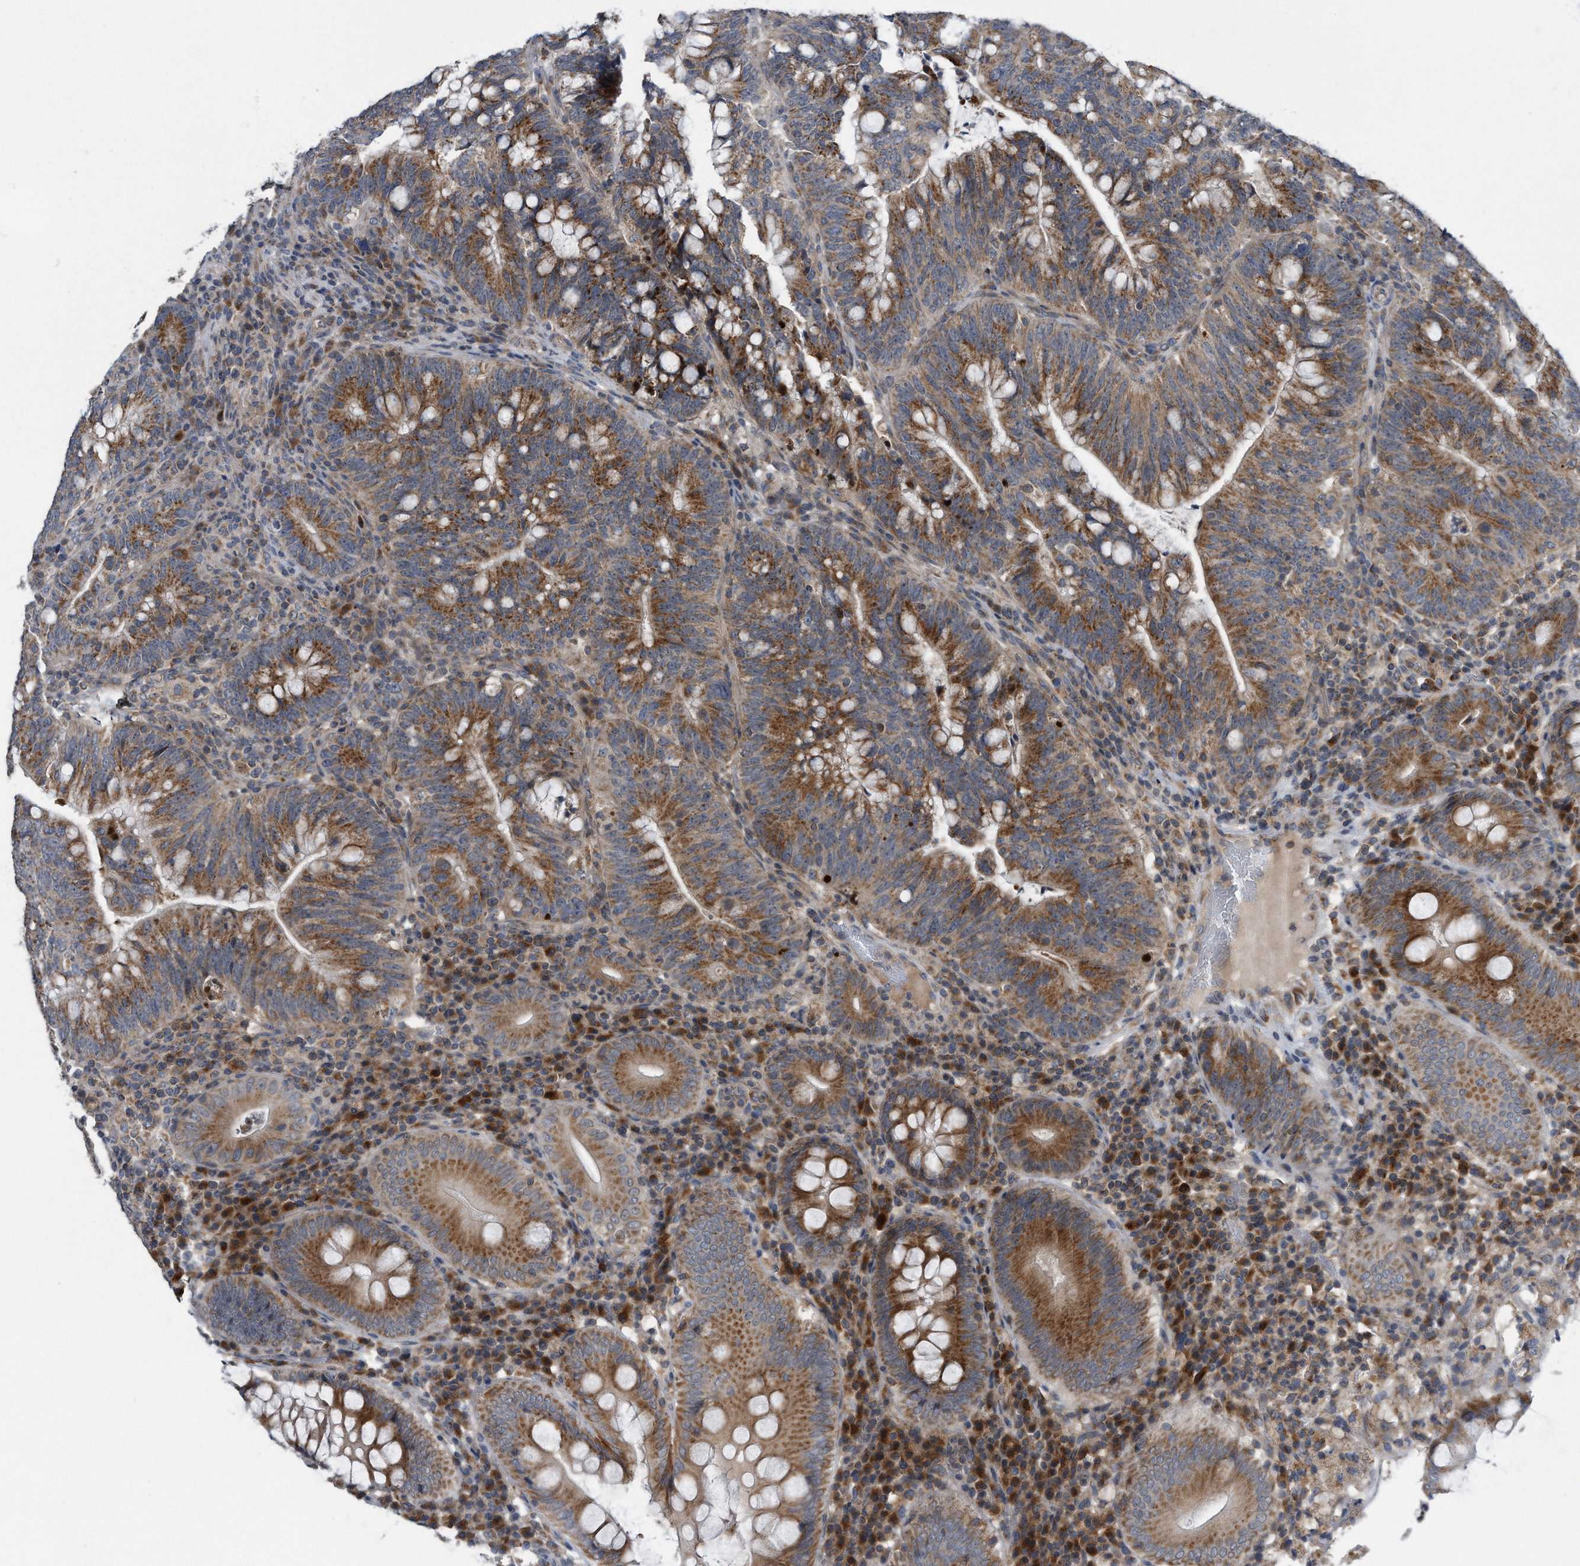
{"staining": {"intensity": "moderate", "quantity": ">75%", "location": "cytoplasmic/membranous"}, "tissue": "colorectal cancer", "cell_type": "Tumor cells", "image_type": "cancer", "snomed": [{"axis": "morphology", "description": "Adenocarcinoma, NOS"}, {"axis": "topography", "description": "Colon"}], "caption": "A histopathology image of colorectal adenocarcinoma stained for a protein shows moderate cytoplasmic/membranous brown staining in tumor cells.", "gene": "LYRM4", "patient": {"sex": "female", "age": 66}}